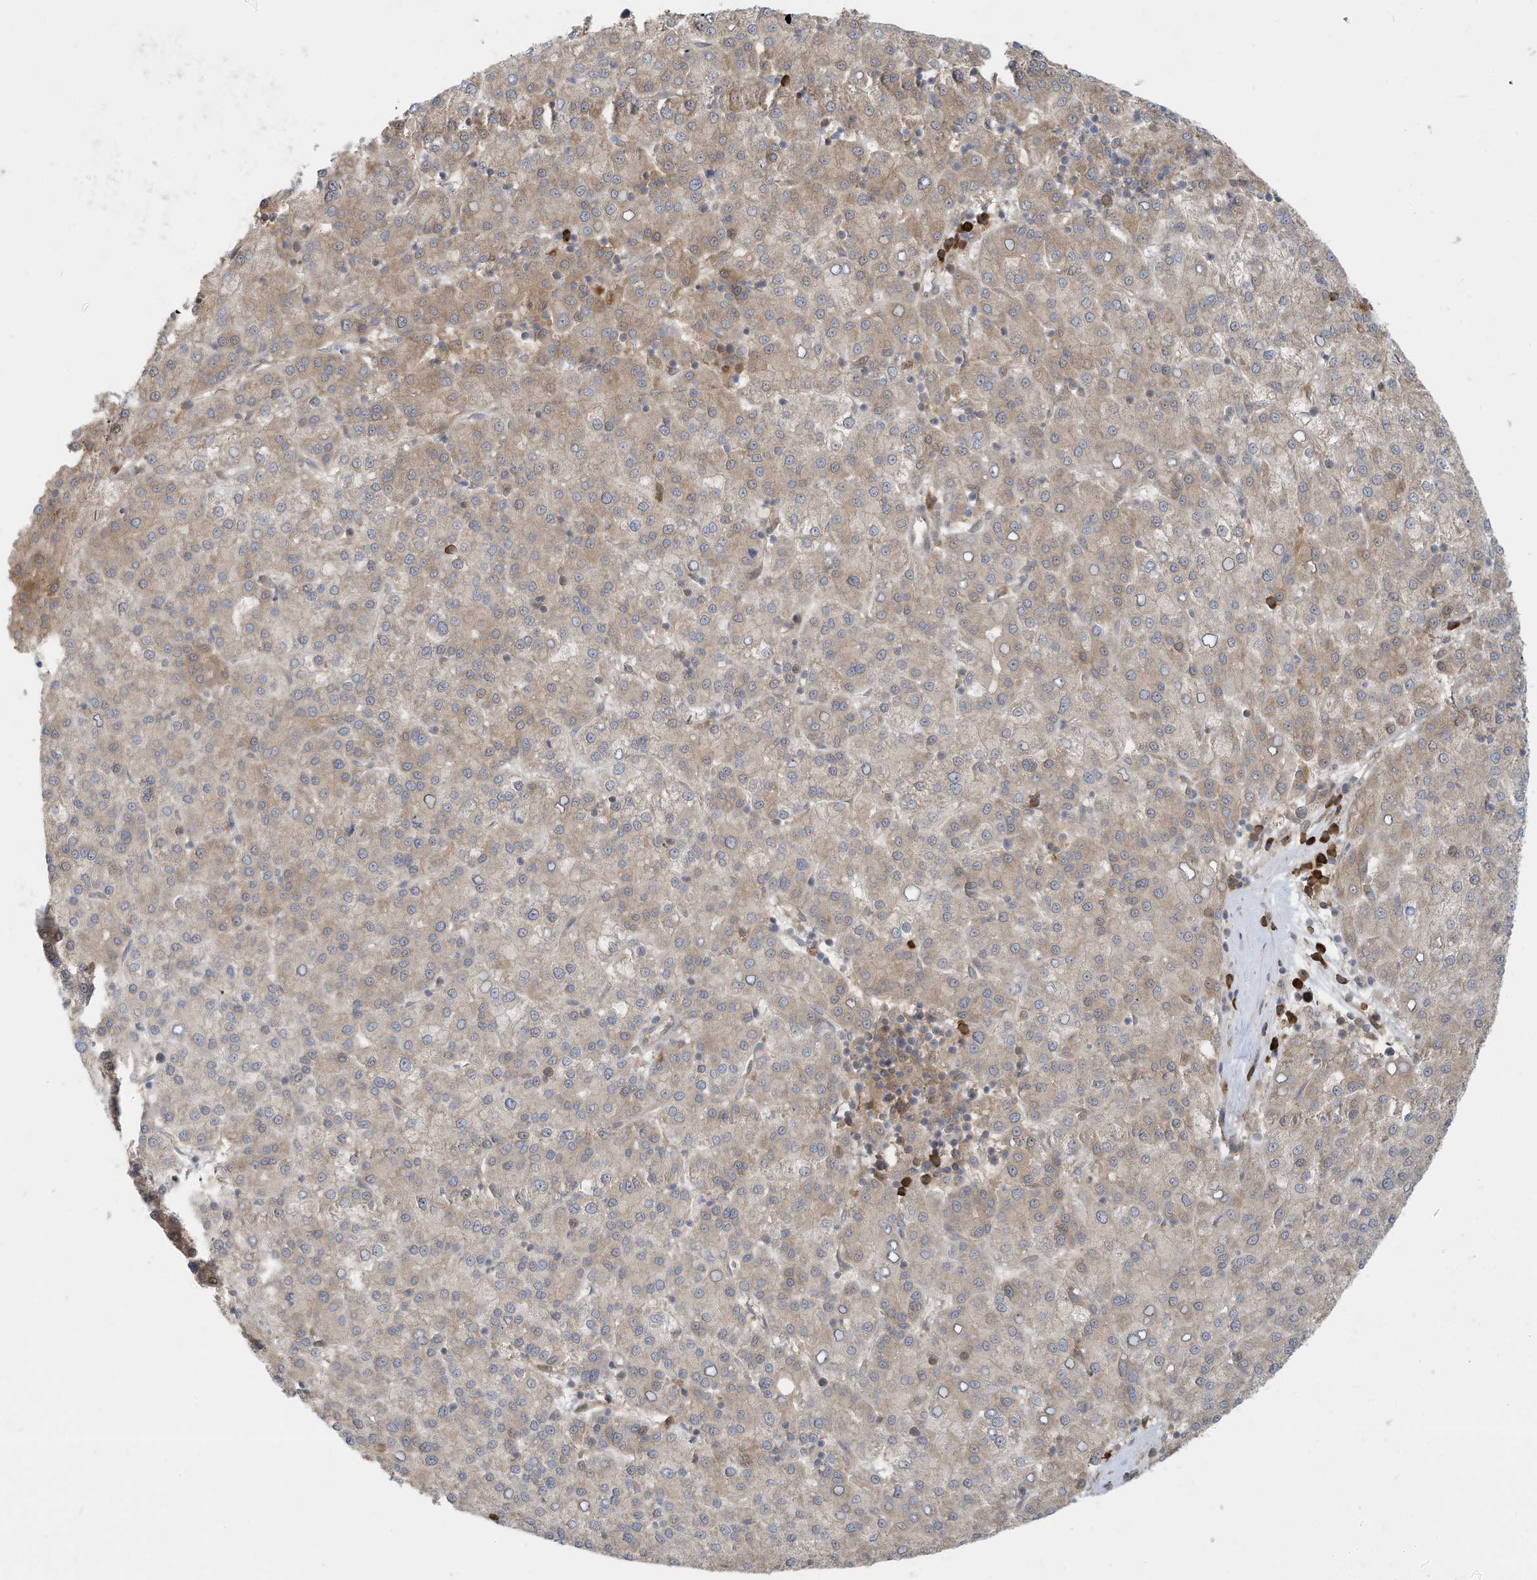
{"staining": {"intensity": "weak", "quantity": "25%-75%", "location": "cytoplasmic/membranous"}, "tissue": "liver cancer", "cell_type": "Tumor cells", "image_type": "cancer", "snomed": [{"axis": "morphology", "description": "Carcinoma, Hepatocellular, NOS"}, {"axis": "topography", "description": "Liver"}], "caption": "Brown immunohistochemical staining in human liver hepatocellular carcinoma demonstrates weak cytoplasmic/membranous positivity in about 25%-75% of tumor cells.", "gene": "USE1", "patient": {"sex": "female", "age": 58}}